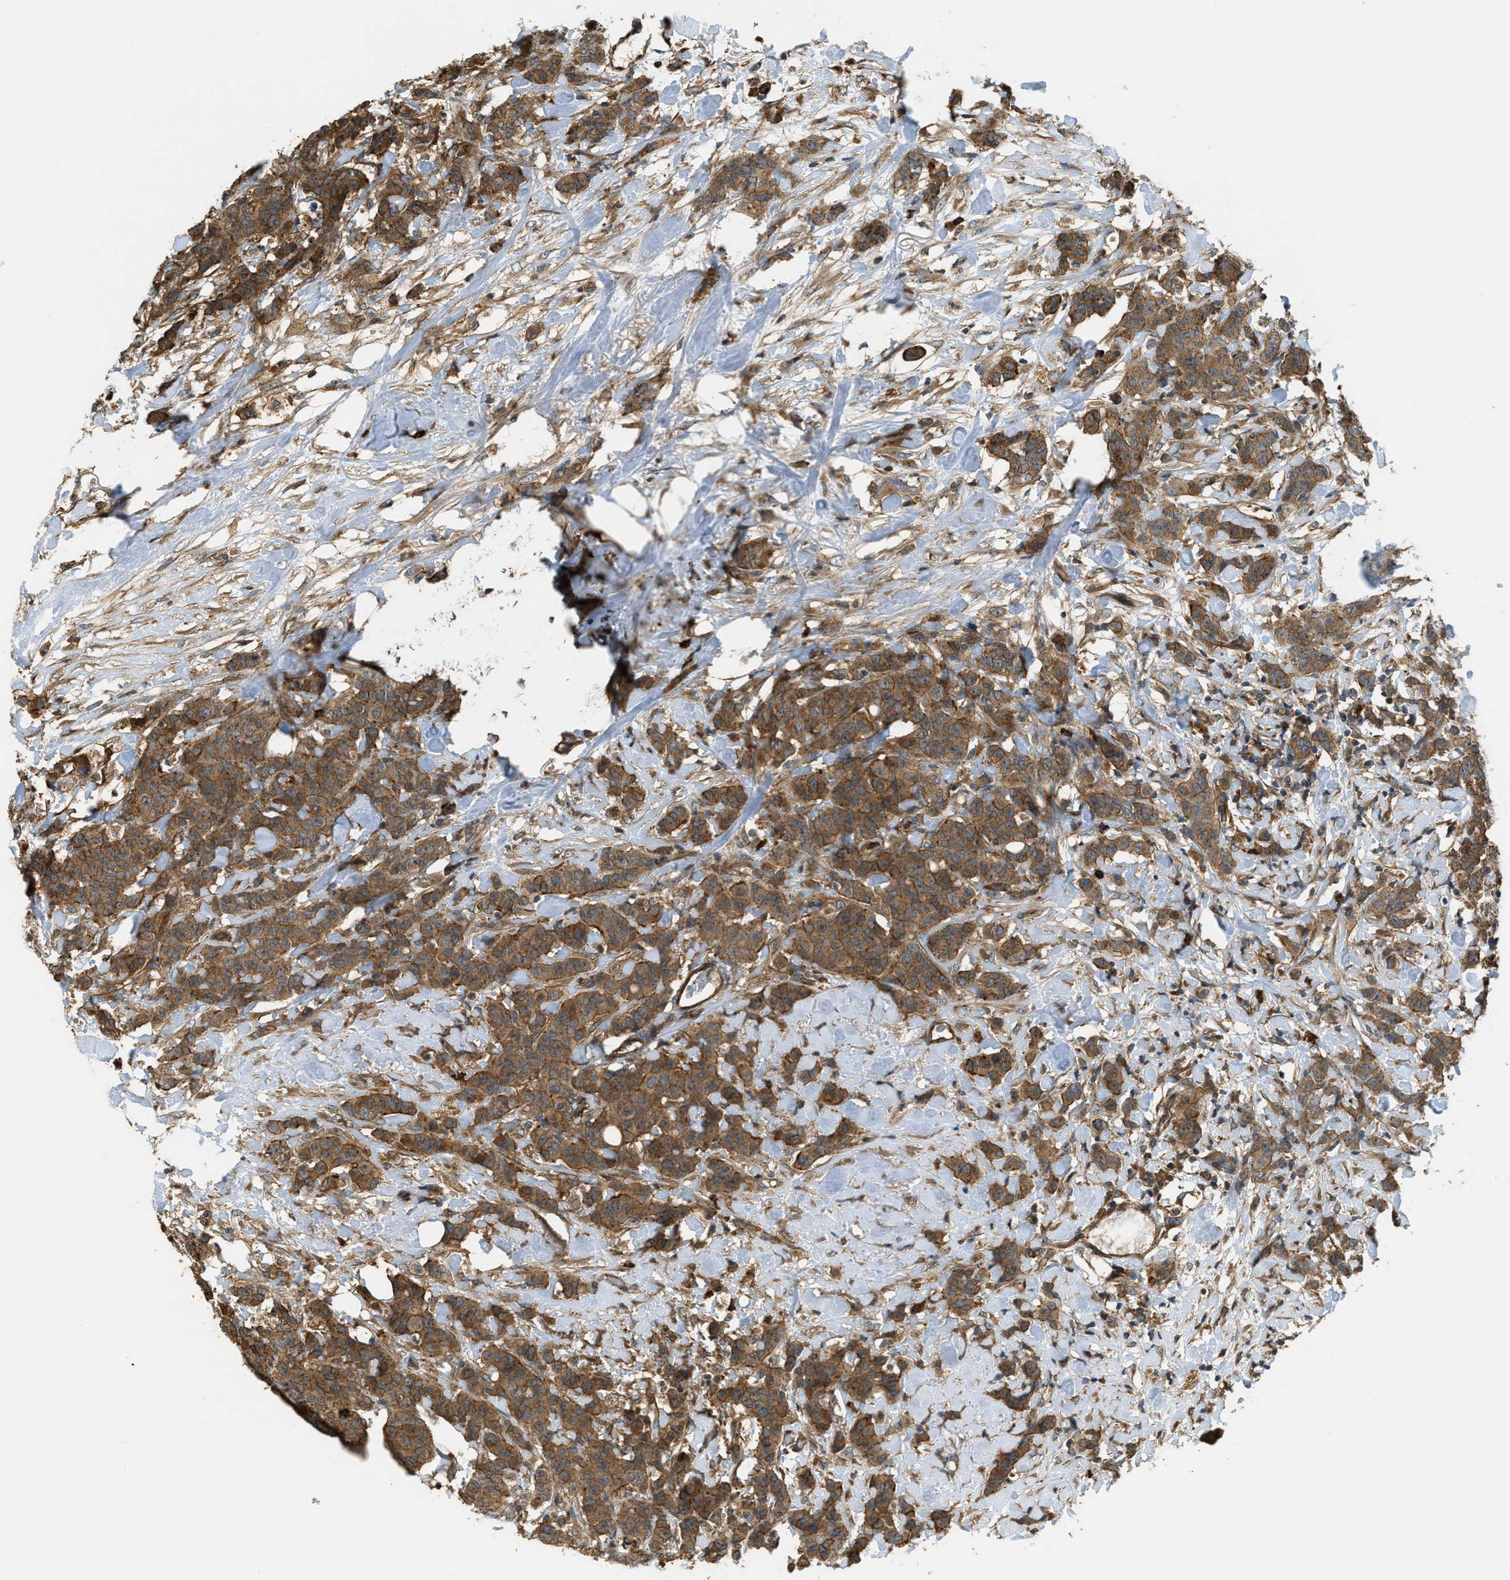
{"staining": {"intensity": "moderate", "quantity": ">75%", "location": "cytoplasmic/membranous"}, "tissue": "breast cancer", "cell_type": "Tumor cells", "image_type": "cancer", "snomed": [{"axis": "morphology", "description": "Normal tissue, NOS"}, {"axis": "morphology", "description": "Duct carcinoma"}, {"axis": "topography", "description": "Breast"}], "caption": "Breast cancer (intraductal carcinoma) tissue demonstrates moderate cytoplasmic/membranous positivity in approximately >75% of tumor cells, visualized by immunohistochemistry. The staining was performed using DAB to visualize the protein expression in brown, while the nuclei were stained in blue with hematoxylin (Magnification: 20x).", "gene": "BAG4", "patient": {"sex": "female", "age": 40}}